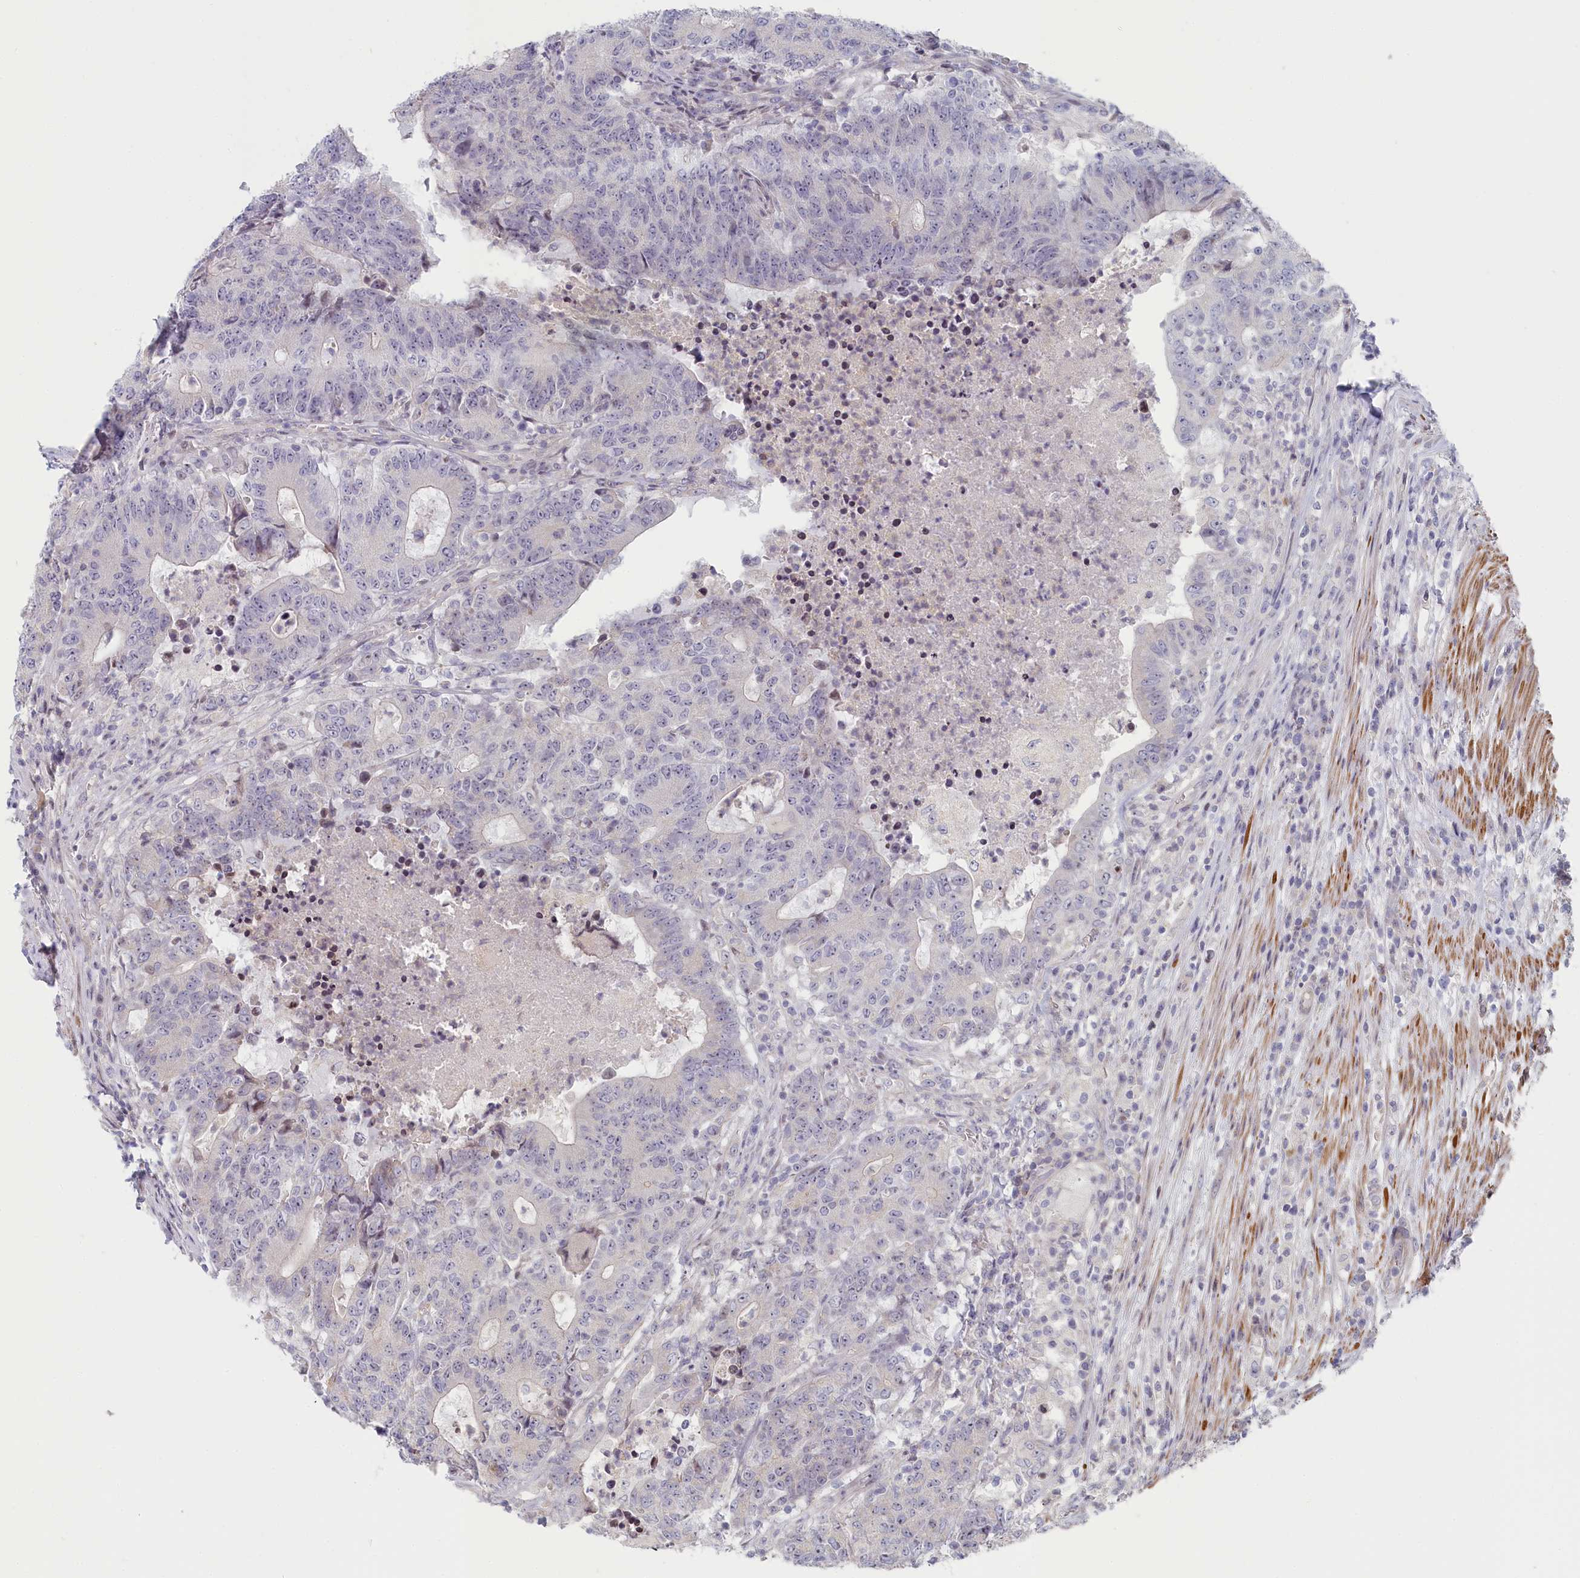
{"staining": {"intensity": "negative", "quantity": "none", "location": "none"}, "tissue": "colorectal cancer", "cell_type": "Tumor cells", "image_type": "cancer", "snomed": [{"axis": "morphology", "description": "Adenocarcinoma, NOS"}, {"axis": "topography", "description": "Colon"}], "caption": "IHC of human colorectal cancer exhibits no staining in tumor cells. The staining is performed using DAB brown chromogen with nuclei counter-stained in using hematoxylin.", "gene": "INTS4", "patient": {"sex": "female", "age": 75}}